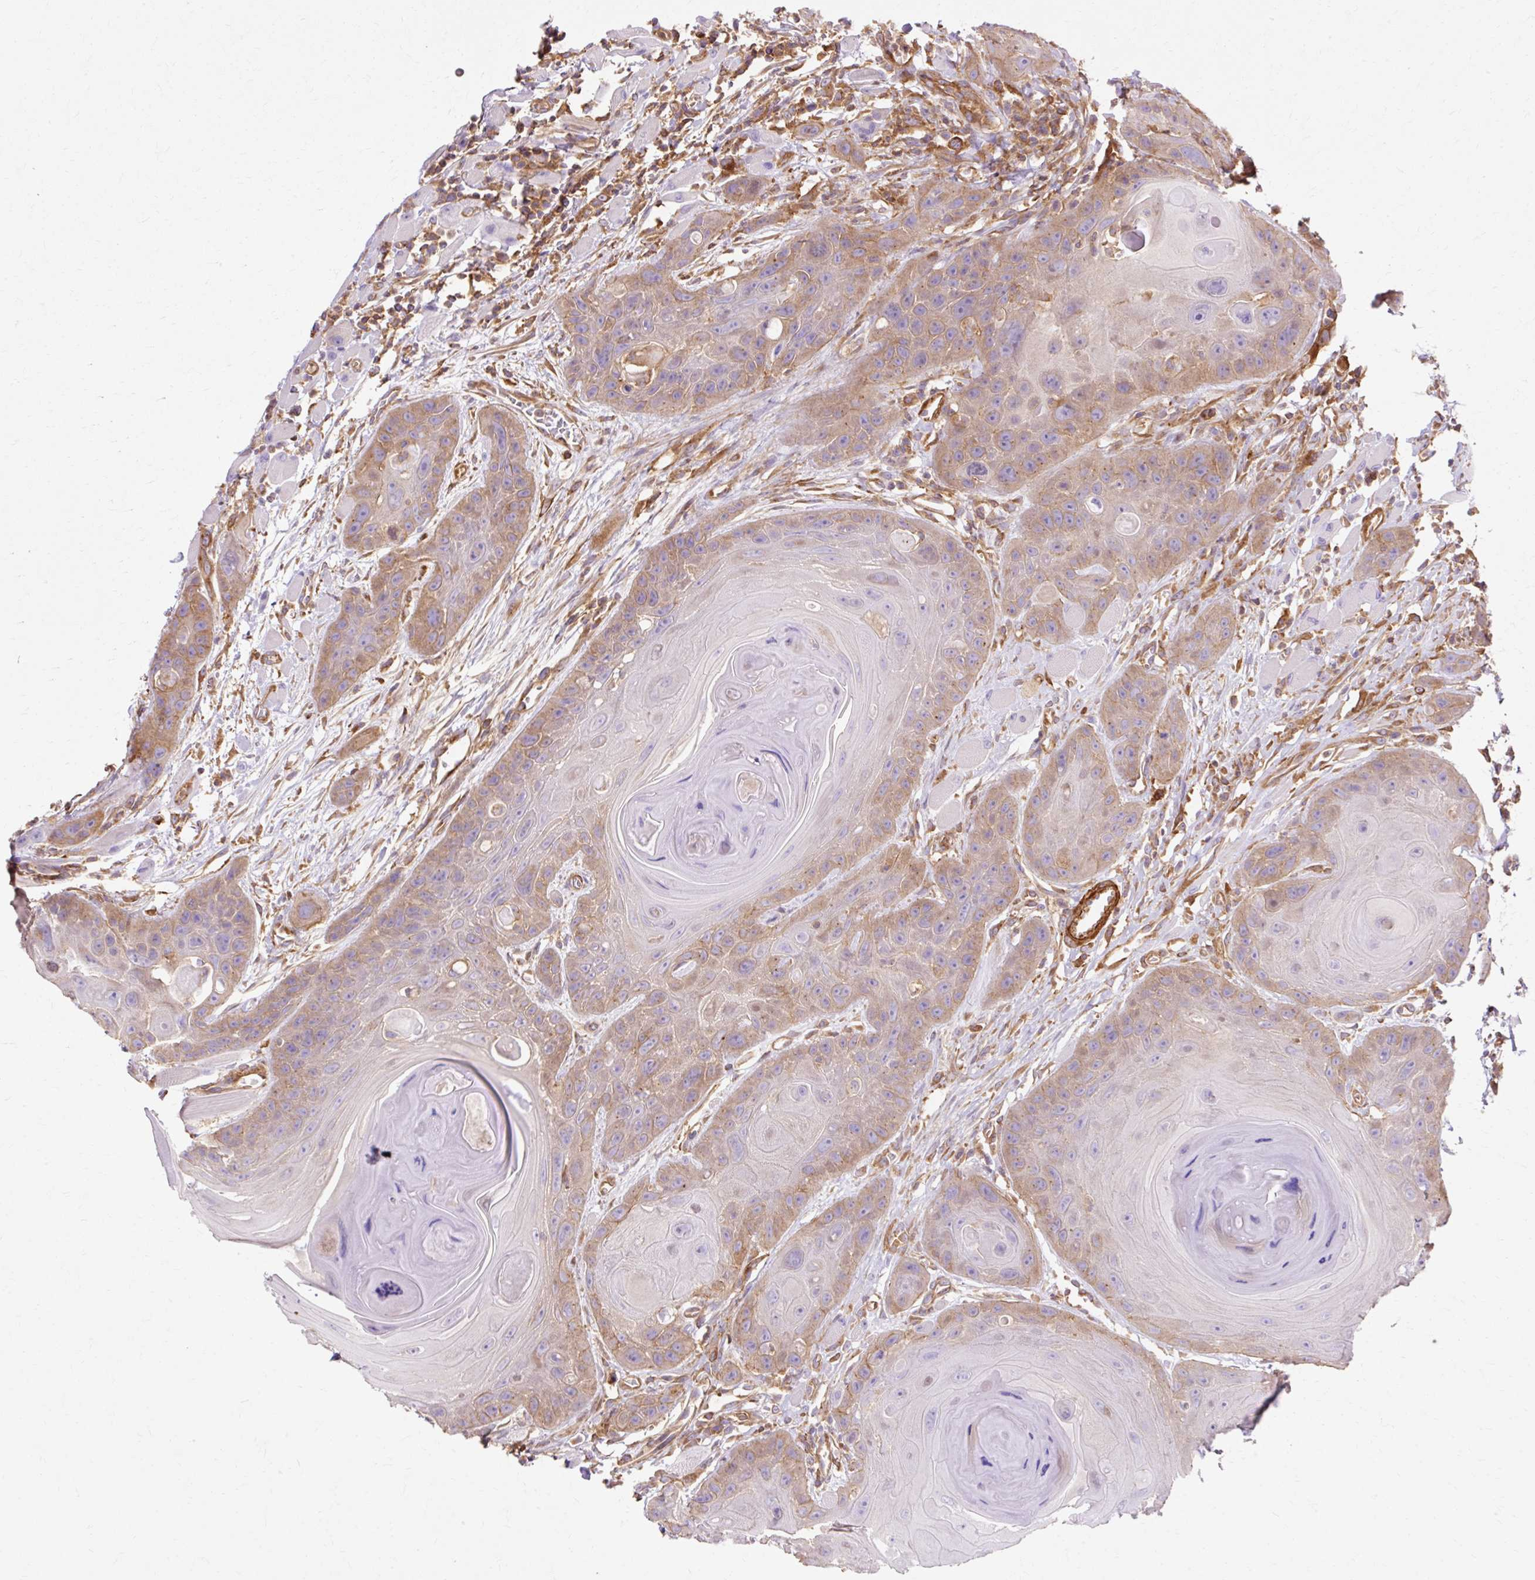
{"staining": {"intensity": "moderate", "quantity": "25%-75%", "location": "cytoplasmic/membranous"}, "tissue": "head and neck cancer", "cell_type": "Tumor cells", "image_type": "cancer", "snomed": [{"axis": "morphology", "description": "Squamous cell carcinoma, NOS"}, {"axis": "topography", "description": "Head-Neck"}], "caption": "Head and neck cancer (squamous cell carcinoma) stained with IHC reveals moderate cytoplasmic/membranous expression in approximately 25%-75% of tumor cells.", "gene": "TBC1D2B", "patient": {"sex": "female", "age": 59}}